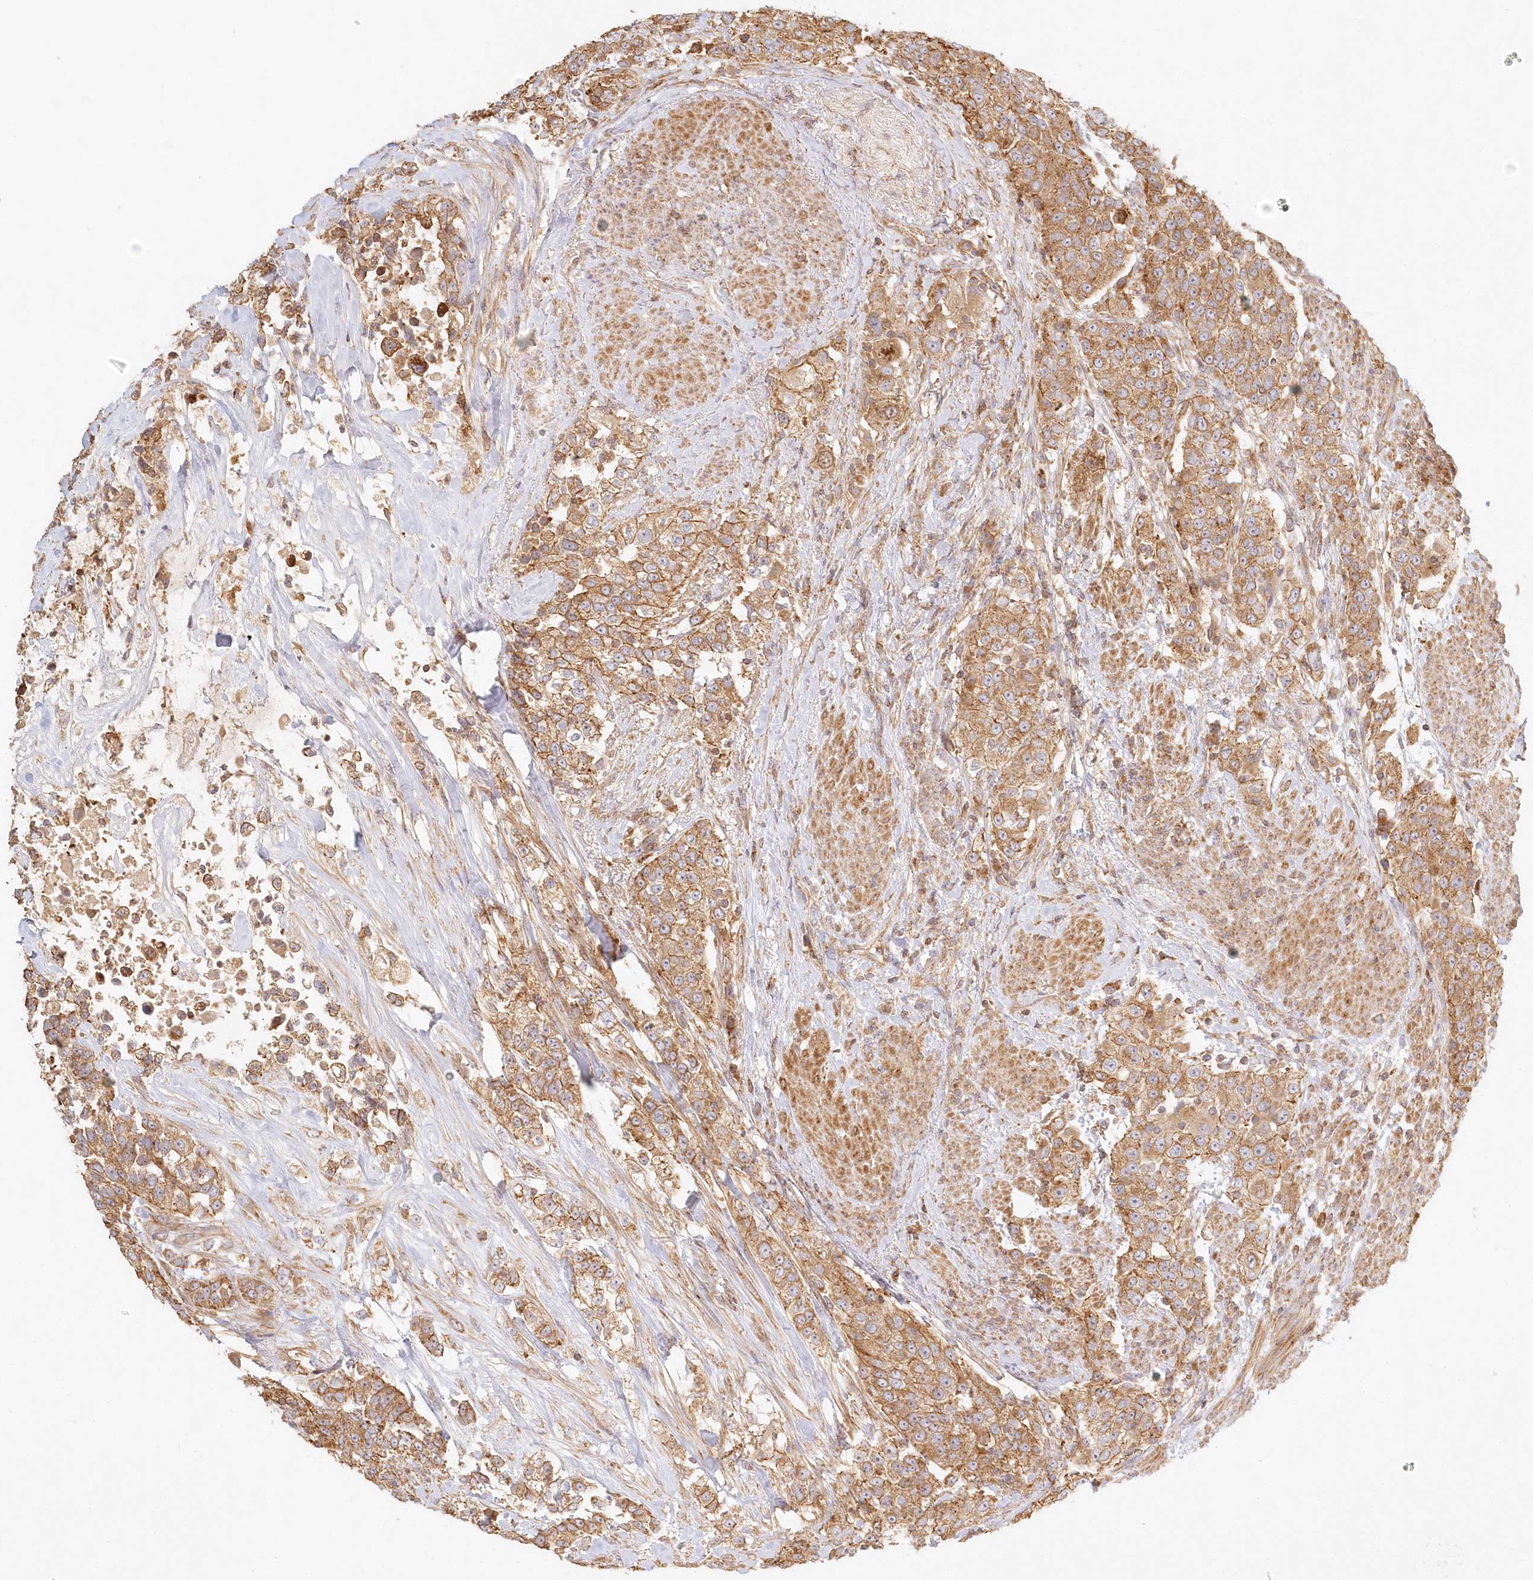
{"staining": {"intensity": "moderate", "quantity": ">75%", "location": "cytoplasmic/membranous"}, "tissue": "urothelial cancer", "cell_type": "Tumor cells", "image_type": "cancer", "snomed": [{"axis": "morphology", "description": "Urothelial carcinoma, High grade"}, {"axis": "topography", "description": "Urinary bladder"}], "caption": "IHC image of neoplastic tissue: human urothelial carcinoma (high-grade) stained using IHC reveals medium levels of moderate protein expression localized specifically in the cytoplasmic/membranous of tumor cells, appearing as a cytoplasmic/membranous brown color.", "gene": "KIAA0232", "patient": {"sex": "female", "age": 80}}